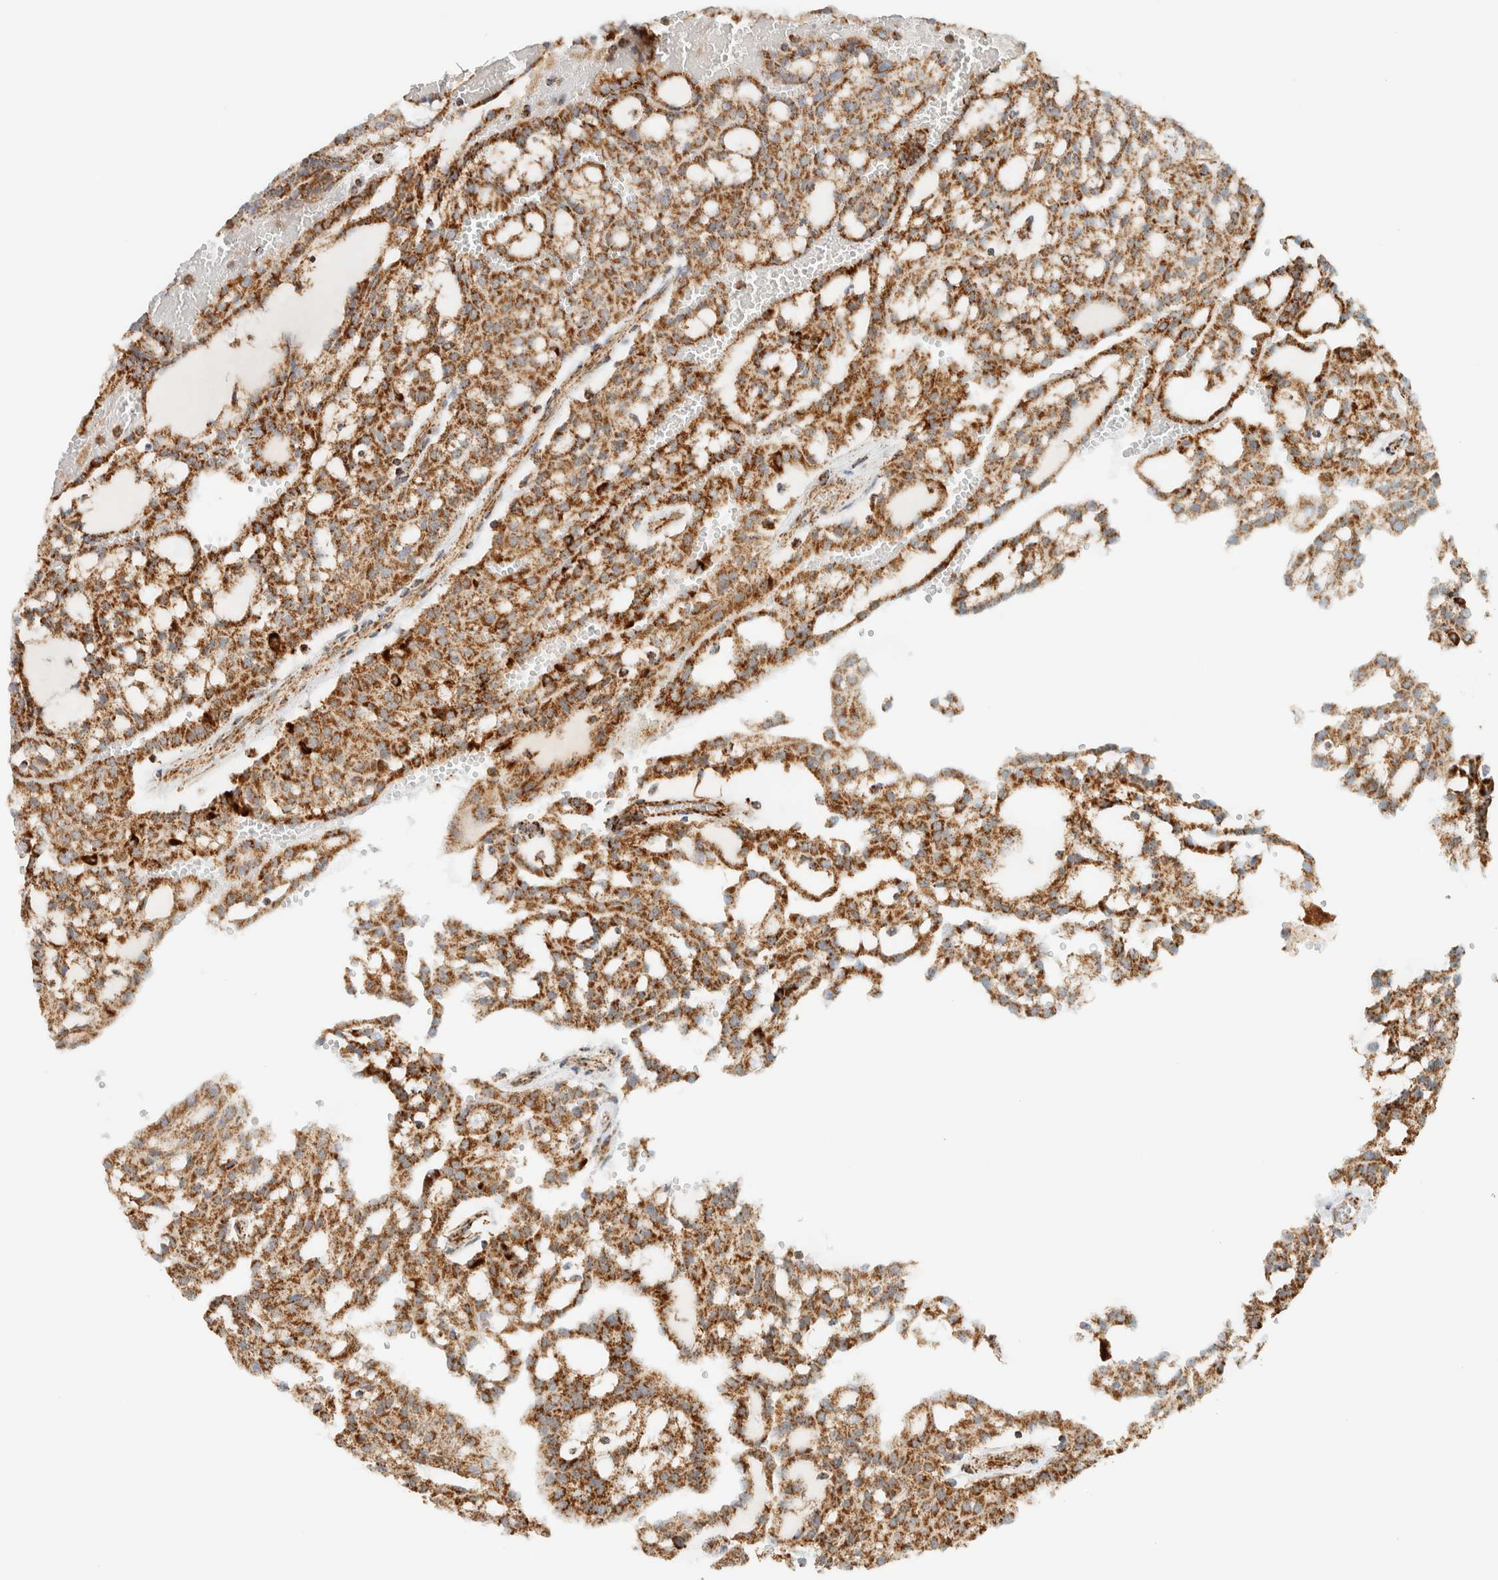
{"staining": {"intensity": "strong", "quantity": ">75%", "location": "cytoplasmic/membranous"}, "tissue": "renal cancer", "cell_type": "Tumor cells", "image_type": "cancer", "snomed": [{"axis": "morphology", "description": "Adenocarcinoma, NOS"}, {"axis": "topography", "description": "Kidney"}], "caption": "A high-resolution micrograph shows immunohistochemistry staining of renal cancer, which reveals strong cytoplasmic/membranous staining in about >75% of tumor cells.", "gene": "KIFAP3", "patient": {"sex": "male", "age": 63}}